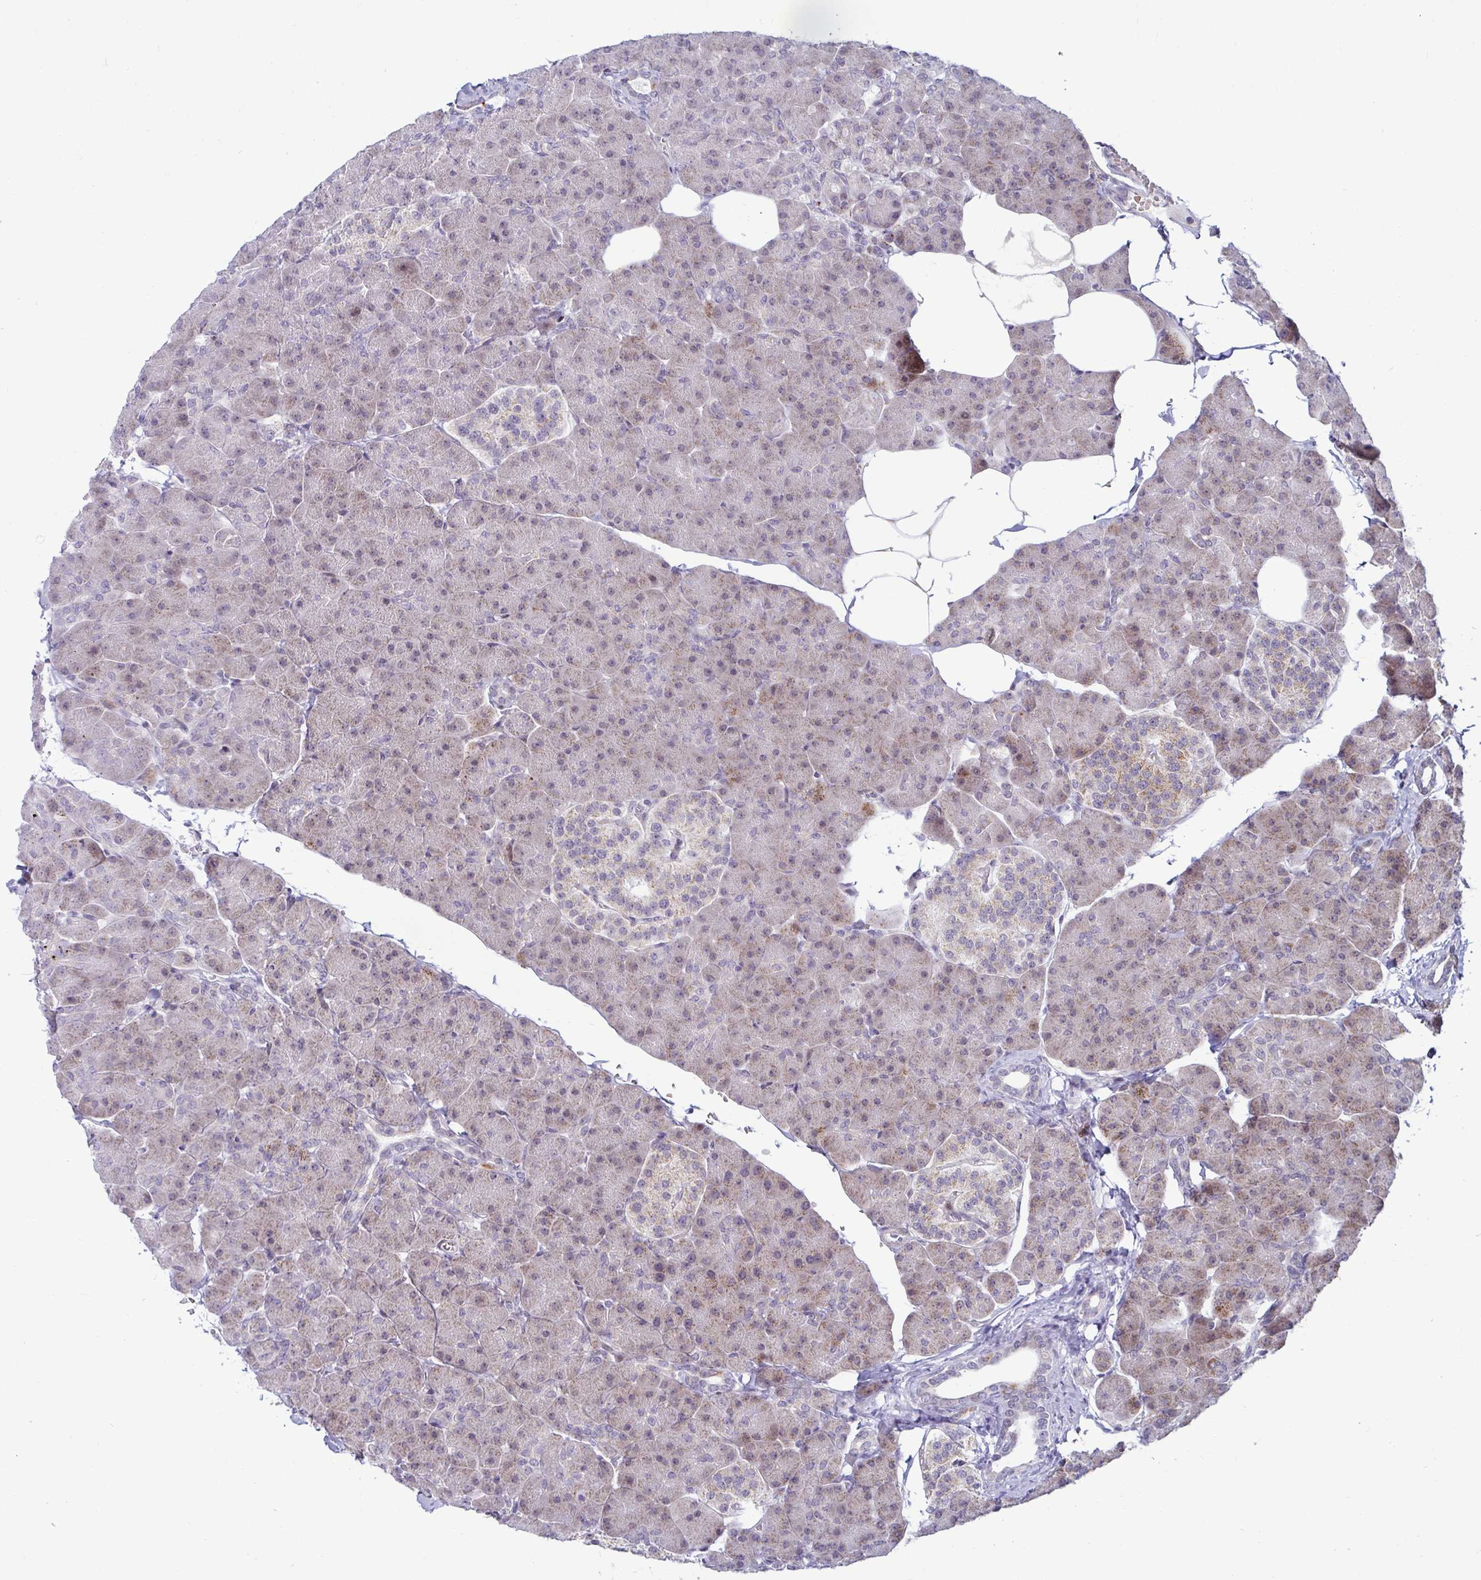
{"staining": {"intensity": "moderate", "quantity": "25%-75%", "location": "cytoplasmic/membranous"}, "tissue": "pancreas", "cell_type": "Exocrine glandular cells", "image_type": "normal", "snomed": [{"axis": "morphology", "description": "Normal tissue, NOS"}, {"axis": "topography", "description": "Pancreas"}], "caption": "This is a histology image of IHC staining of unremarkable pancreas, which shows moderate expression in the cytoplasmic/membranous of exocrine glandular cells.", "gene": "DZIP1", "patient": {"sex": "male", "age": 35}}